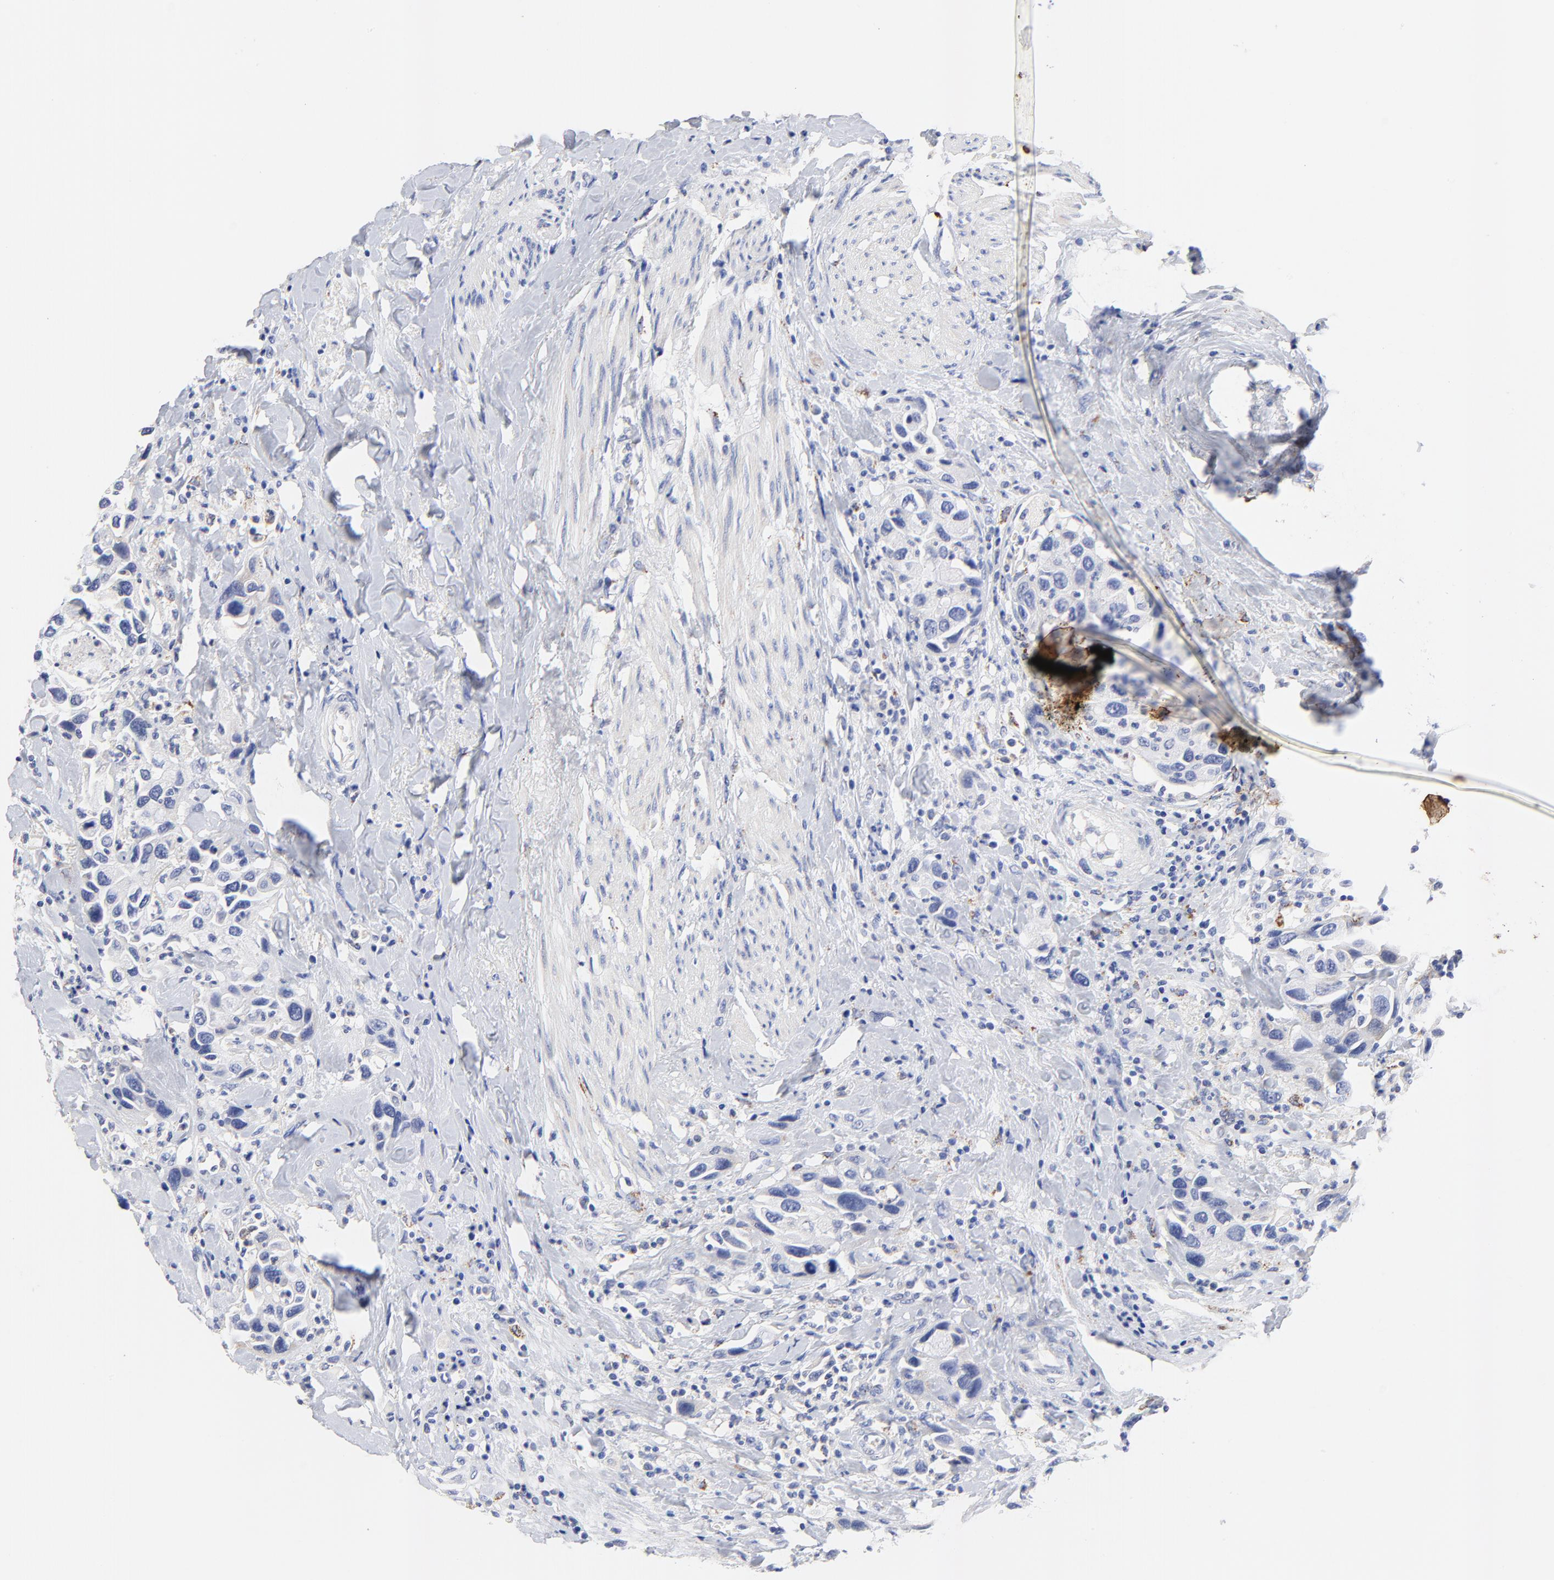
{"staining": {"intensity": "negative", "quantity": "none", "location": "none"}, "tissue": "urothelial cancer", "cell_type": "Tumor cells", "image_type": "cancer", "snomed": [{"axis": "morphology", "description": "Urothelial carcinoma, High grade"}, {"axis": "topography", "description": "Urinary bladder"}], "caption": "This is a image of immunohistochemistry (IHC) staining of urothelial carcinoma (high-grade), which shows no expression in tumor cells.", "gene": "FBXO10", "patient": {"sex": "male", "age": 66}}